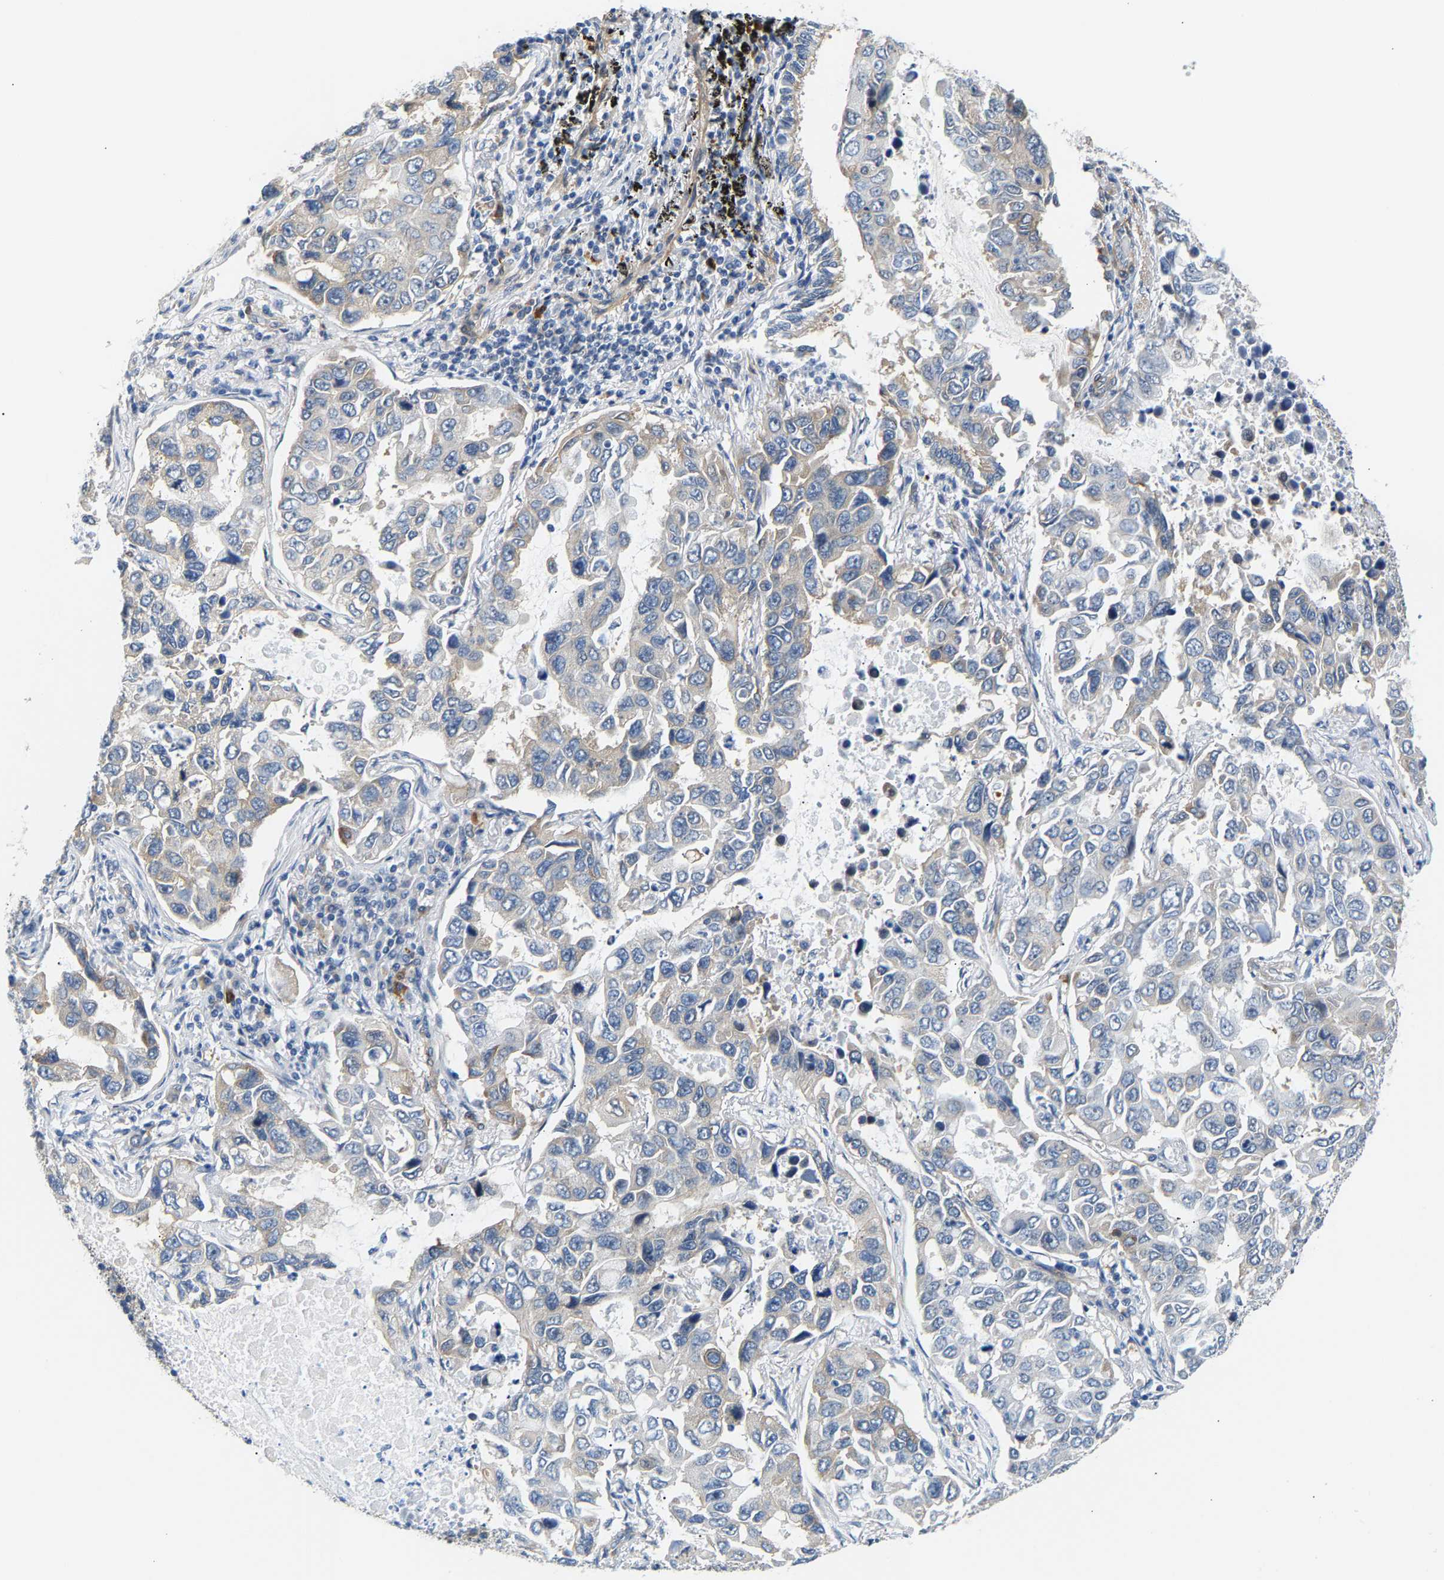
{"staining": {"intensity": "weak", "quantity": "<25%", "location": "cytoplasmic/membranous"}, "tissue": "lung cancer", "cell_type": "Tumor cells", "image_type": "cancer", "snomed": [{"axis": "morphology", "description": "Adenocarcinoma, NOS"}, {"axis": "topography", "description": "Lung"}], "caption": "IHC micrograph of neoplastic tissue: human lung cancer stained with DAB (3,3'-diaminobenzidine) exhibits no significant protein staining in tumor cells.", "gene": "PAWR", "patient": {"sex": "male", "age": 64}}